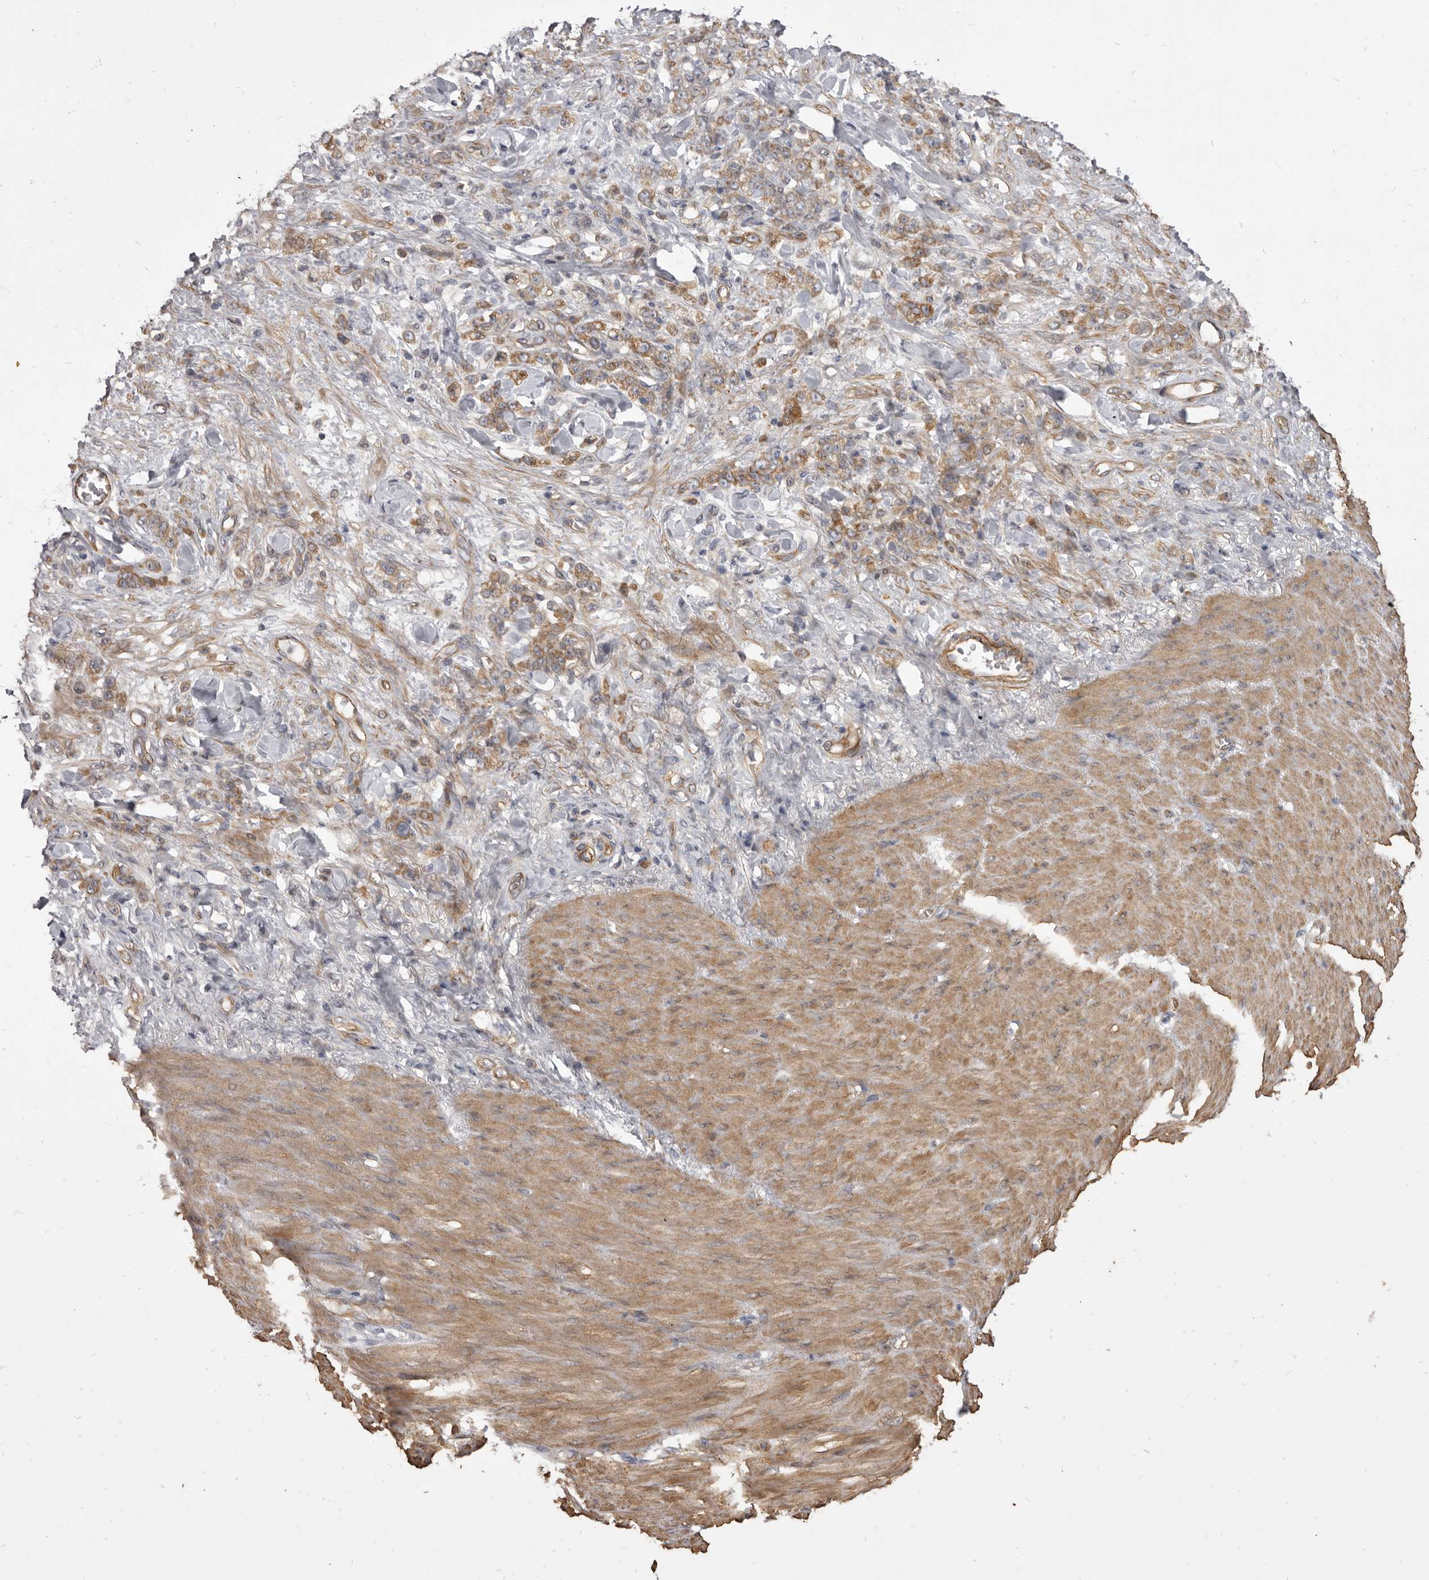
{"staining": {"intensity": "moderate", "quantity": ">75%", "location": "cytoplasmic/membranous"}, "tissue": "stomach cancer", "cell_type": "Tumor cells", "image_type": "cancer", "snomed": [{"axis": "morphology", "description": "Normal tissue, NOS"}, {"axis": "morphology", "description": "Adenocarcinoma, NOS"}, {"axis": "topography", "description": "Stomach"}], "caption": "A high-resolution image shows immunohistochemistry staining of adenocarcinoma (stomach), which demonstrates moderate cytoplasmic/membranous positivity in about >75% of tumor cells.", "gene": "VPS45", "patient": {"sex": "male", "age": 82}}